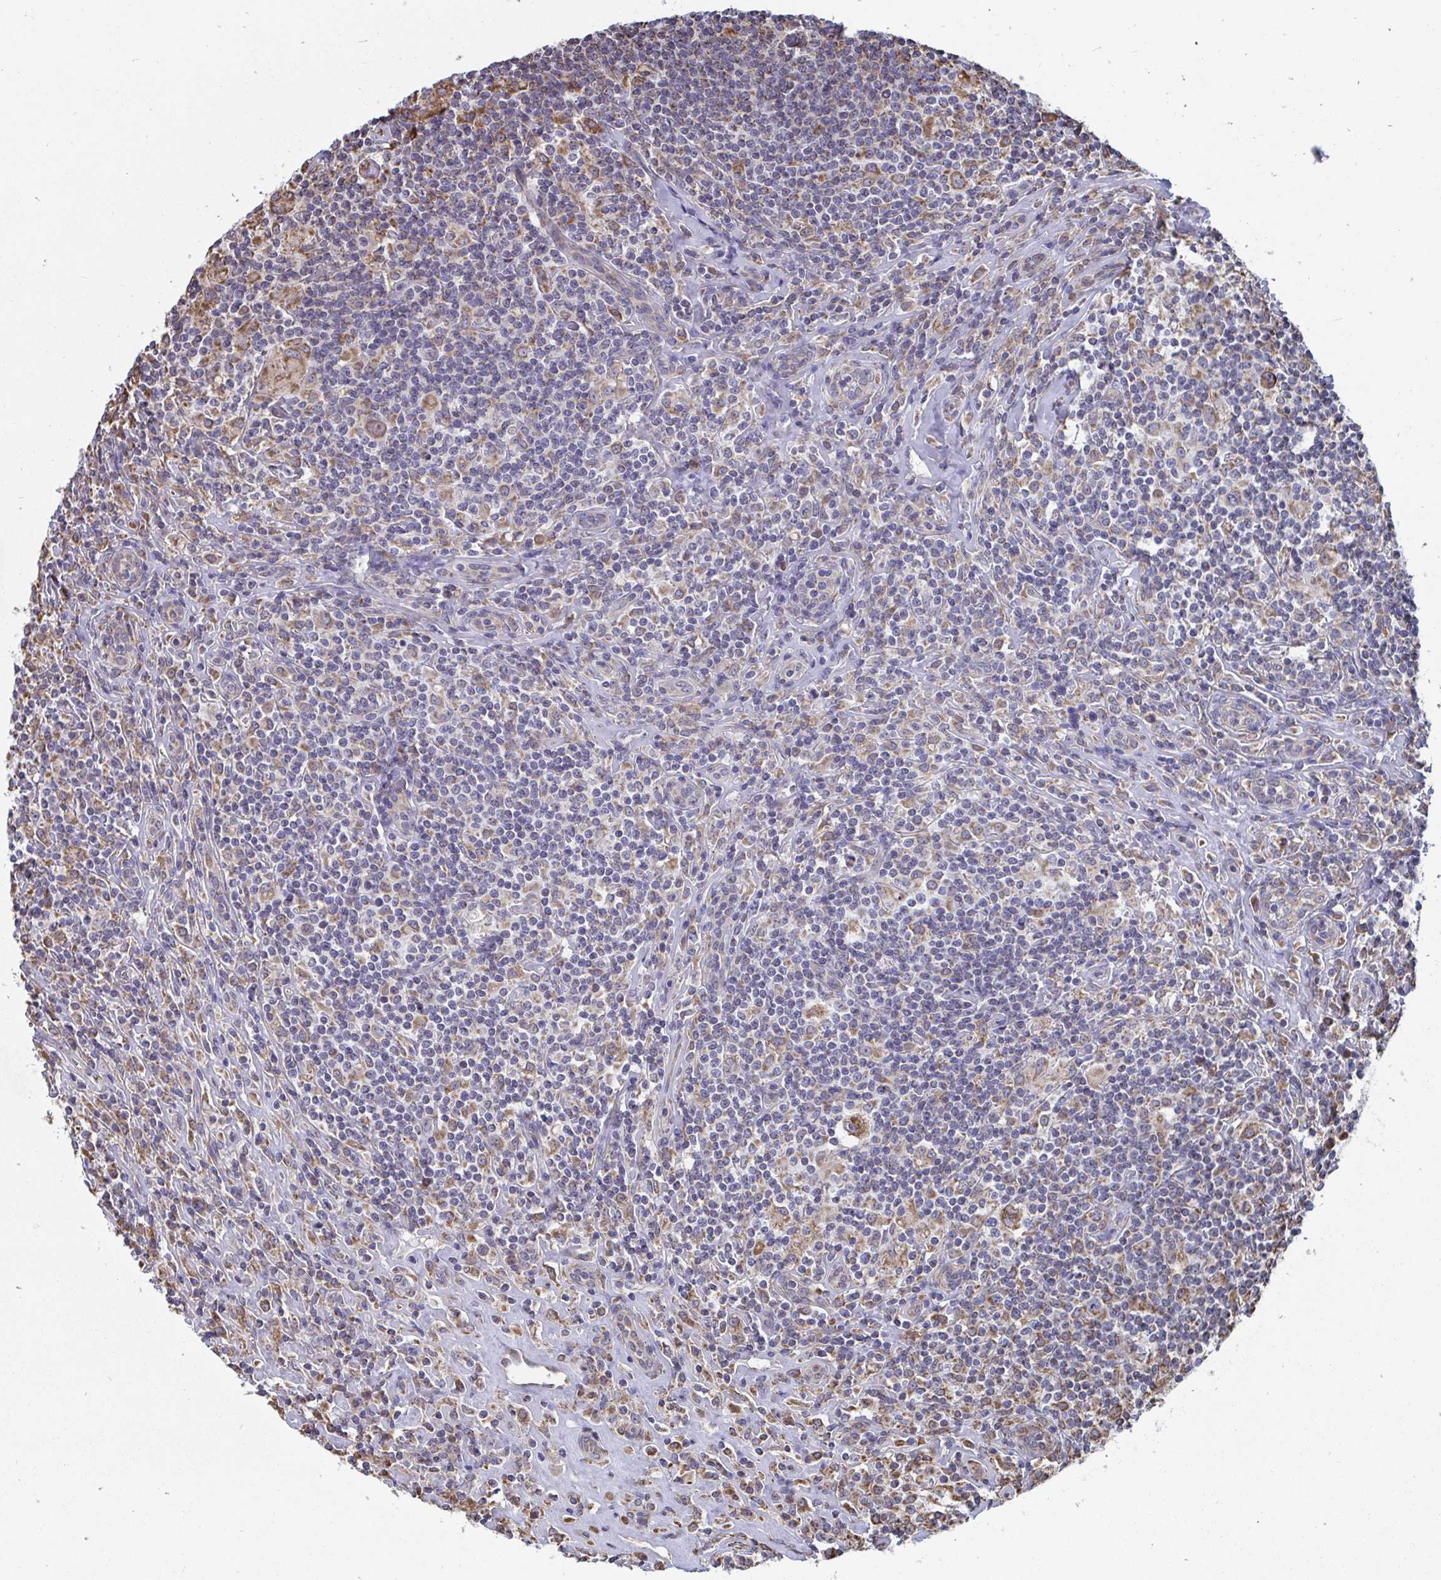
{"staining": {"intensity": "moderate", "quantity": ">75%", "location": "cytoplasmic/membranous"}, "tissue": "lymphoma", "cell_type": "Tumor cells", "image_type": "cancer", "snomed": [{"axis": "morphology", "description": "Hodgkin's disease, NOS"}, {"axis": "morphology", "description": "Hodgkin's lymphoma, nodular sclerosis"}, {"axis": "topography", "description": "Lymph node"}], "caption": "Human Hodgkin's lymphoma, nodular sclerosis stained with a brown dye shows moderate cytoplasmic/membranous positive positivity in about >75% of tumor cells.", "gene": "ELAVL1", "patient": {"sex": "female", "age": 10}}